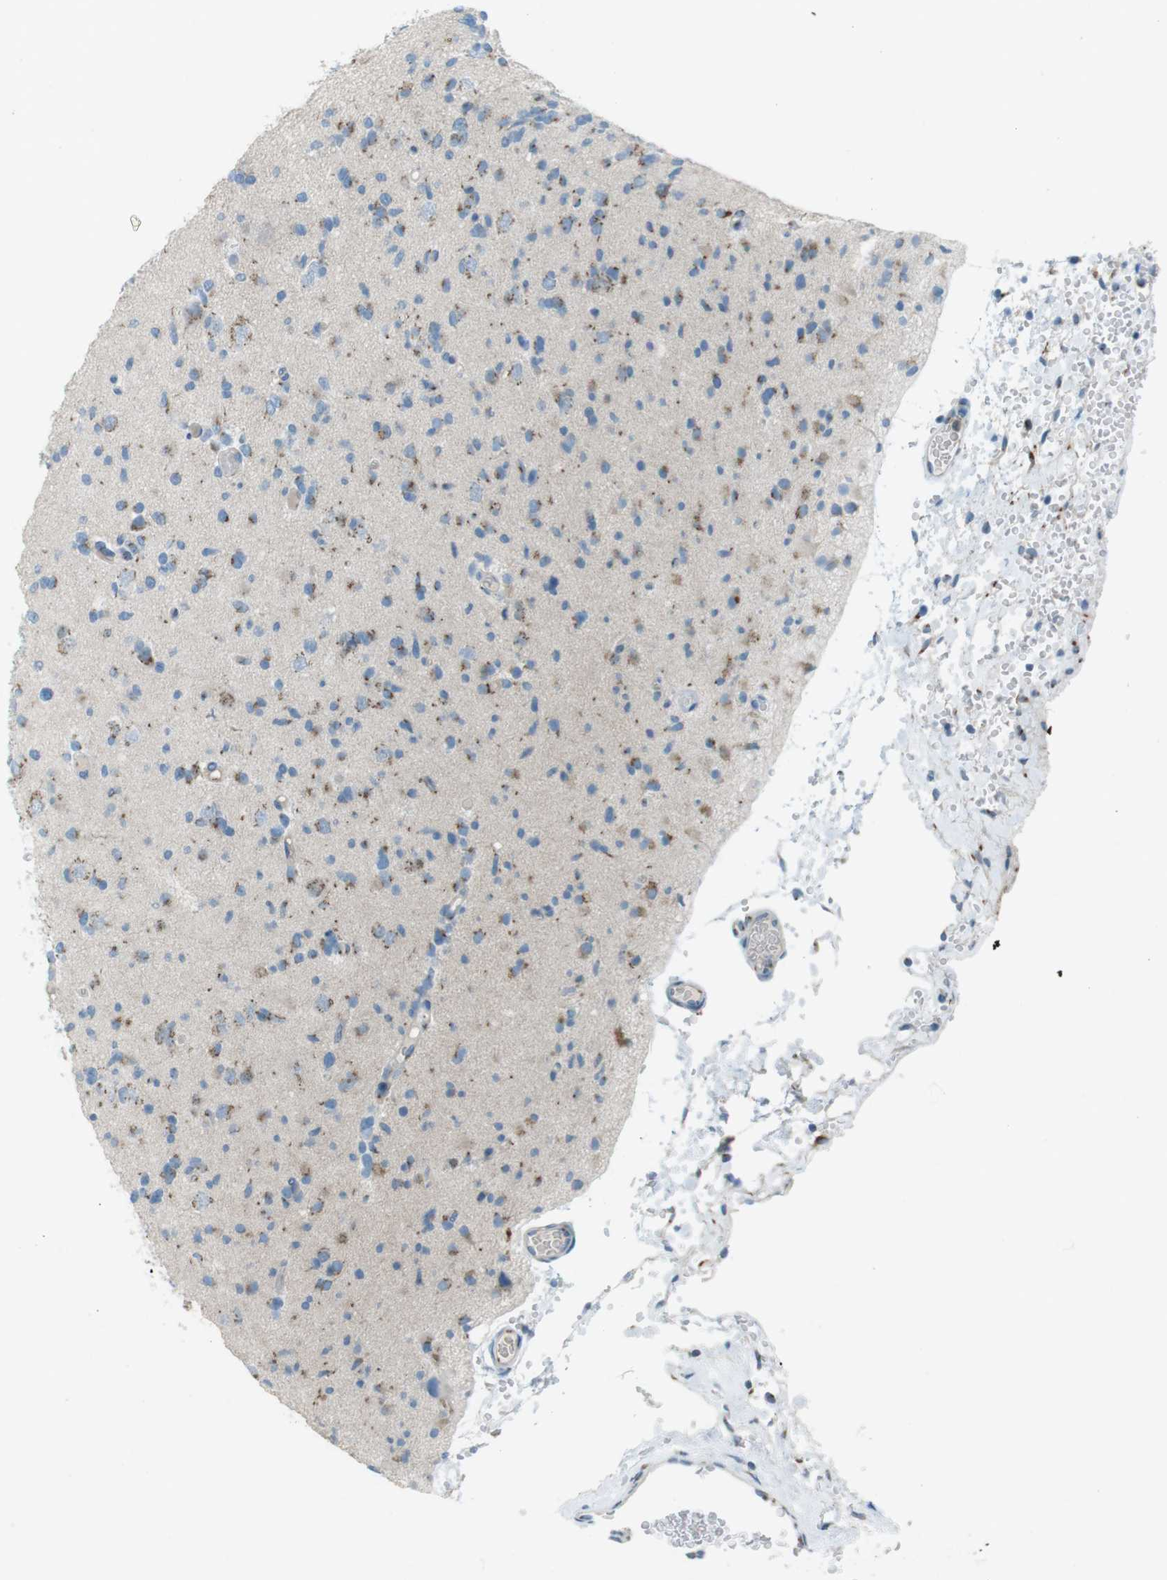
{"staining": {"intensity": "moderate", "quantity": "25%-75%", "location": "cytoplasmic/membranous"}, "tissue": "glioma", "cell_type": "Tumor cells", "image_type": "cancer", "snomed": [{"axis": "morphology", "description": "Glioma, malignant, Low grade"}, {"axis": "topography", "description": "Brain"}], "caption": "The immunohistochemical stain highlights moderate cytoplasmic/membranous staining in tumor cells of glioma tissue.", "gene": "TXNDC15", "patient": {"sex": "female", "age": 22}}